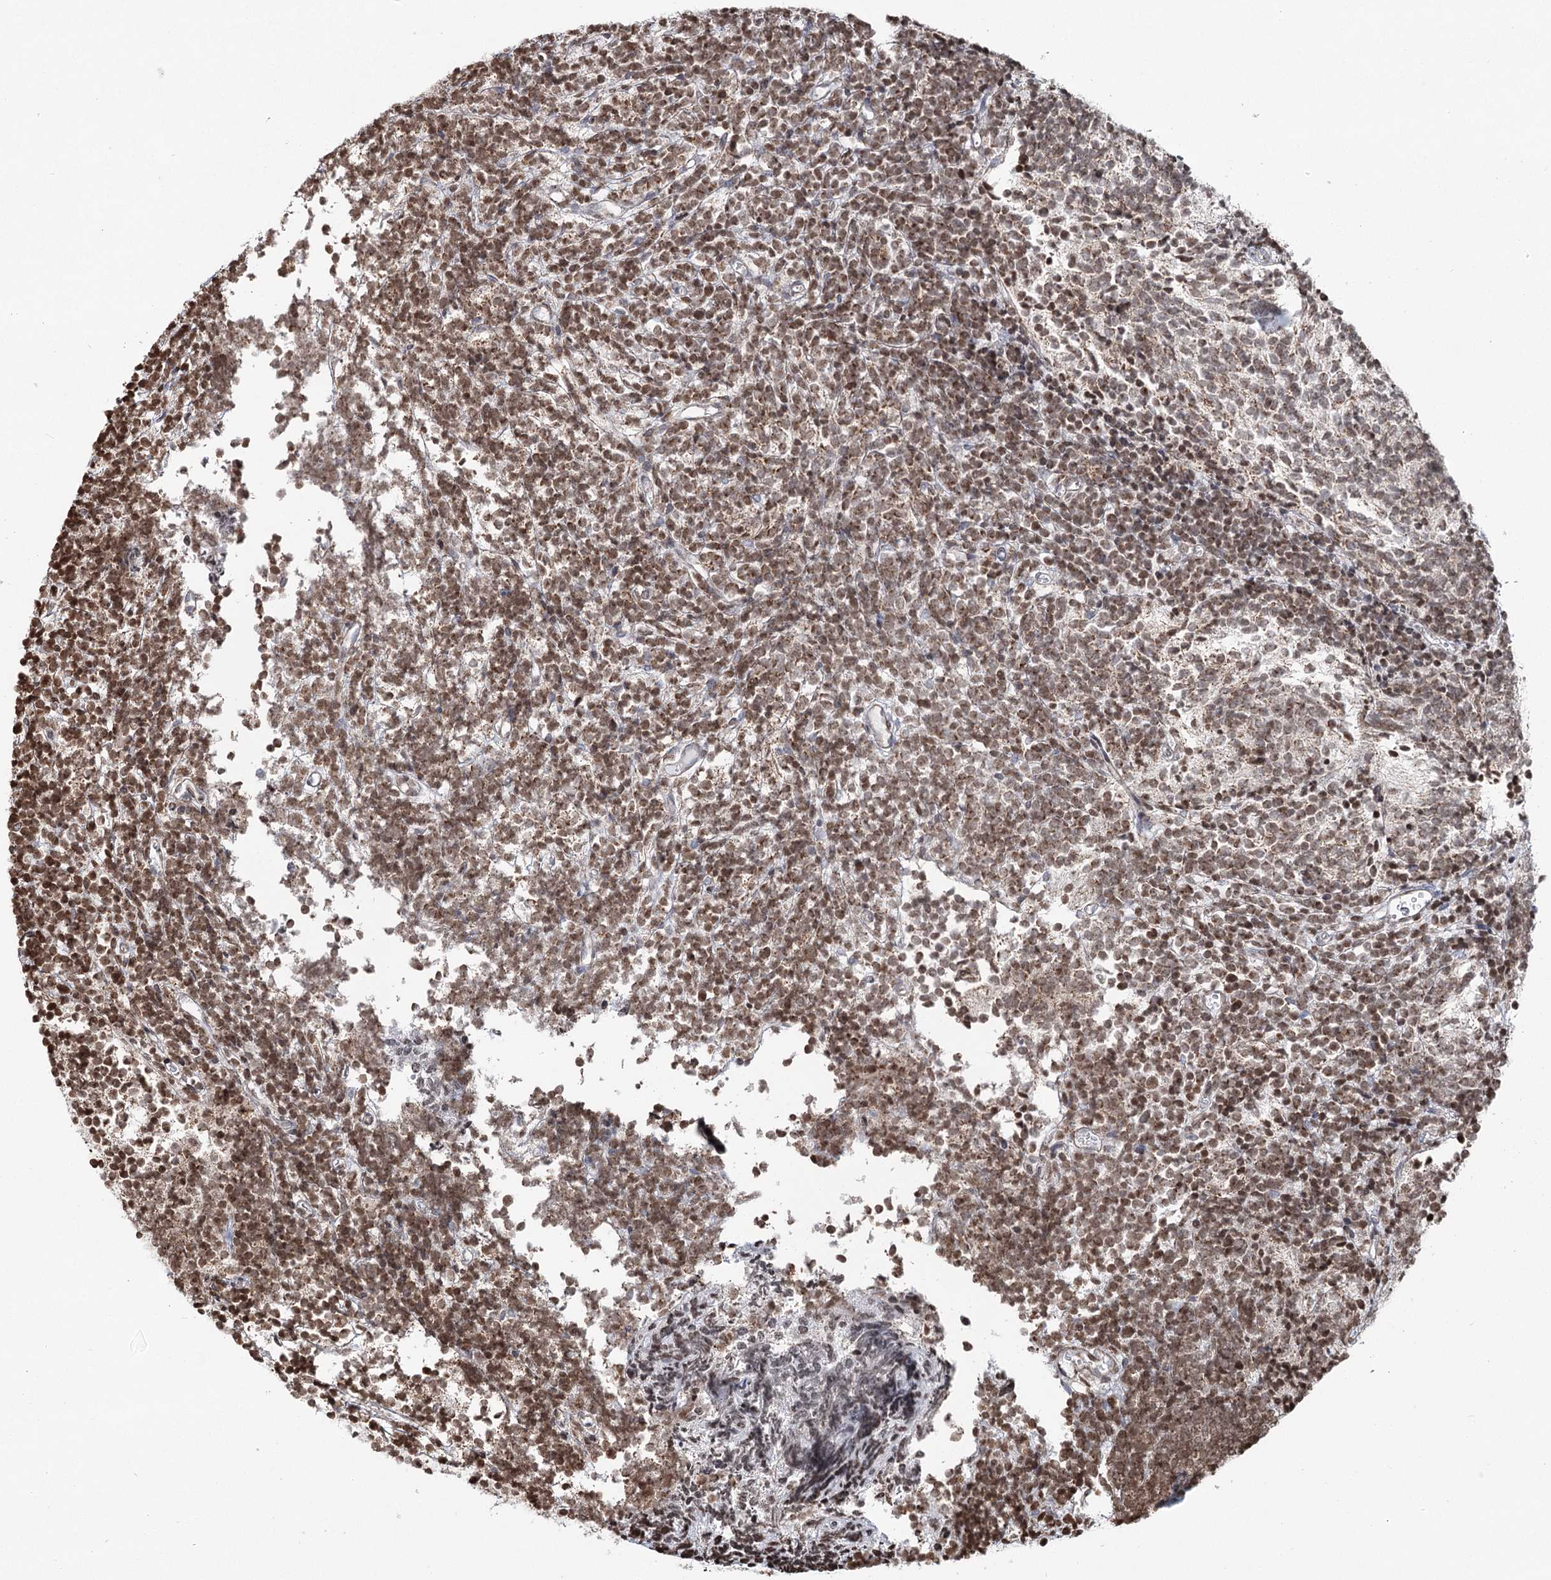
{"staining": {"intensity": "moderate", "quantity": ">75%", "location": "cytoplasmic/membranous,nuclear"}, "tissue": "glioma", "cell_type": "Tumor cells", "image_type": "cancer", "snomed": [{"axis": "morphology", "description": "Glioma, malignant, Low grade"}, {"axis": "topography", "description": "Brain"}], "caption": "High-magnification brightfield microscopy of glioma stained with DAB (brown) and counterstained with hematoxylin (blue). tumor cells exhibit moderate cytoplasmic/membranous and nuclear positivity is appreciated in approximately>75% of cells. Immunohistochemistry stains the protein of interest in brown and the nuclei are stained blue.", "gene": "PDHX", "patient": {"sex": "female", "age": 1}}